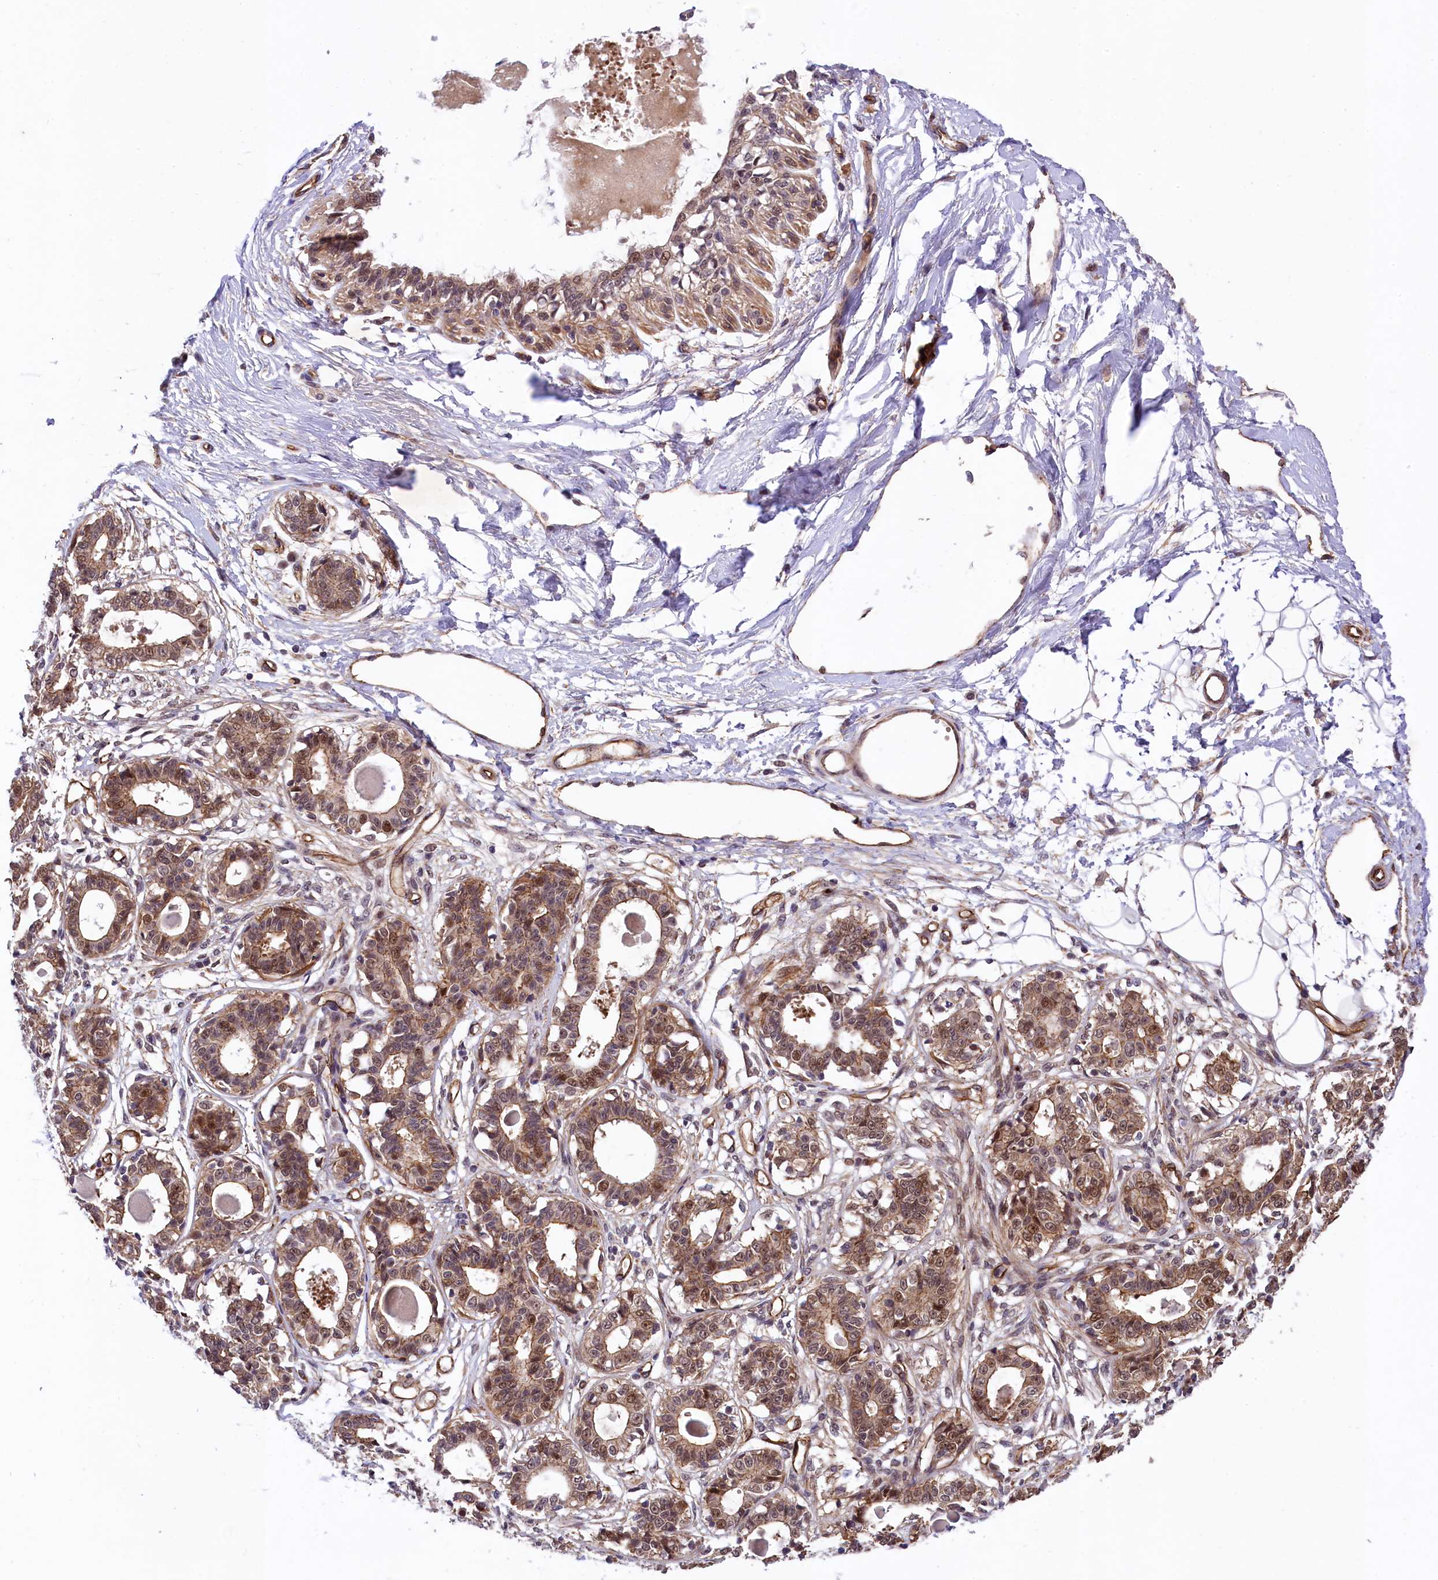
{"staining": {"intensity": "negative", "quantity": "none", "location": "none"}, "tissue": "breast", "cell_type": "Adipocytes", "image_type": "normal", "snomed": [{"axis": "morphology", "description": "Normal tissue, NOS"}, {"axis": "topography", "description": "Breast"}], "caption": "This is a histopathology image of immunohistochemistry (IHC) staining of unremarkable breast, which shows no staining in adipocytes. (Stains: DAB (3,3'-diaminobenzidine) immunohistochemistry (IHC) with hematoxylin counter stain, Microscopy: brightfield microscopy at high magnification).", "gene": "ARL14EP", "patient": {"sex": "female", "age": 45}}